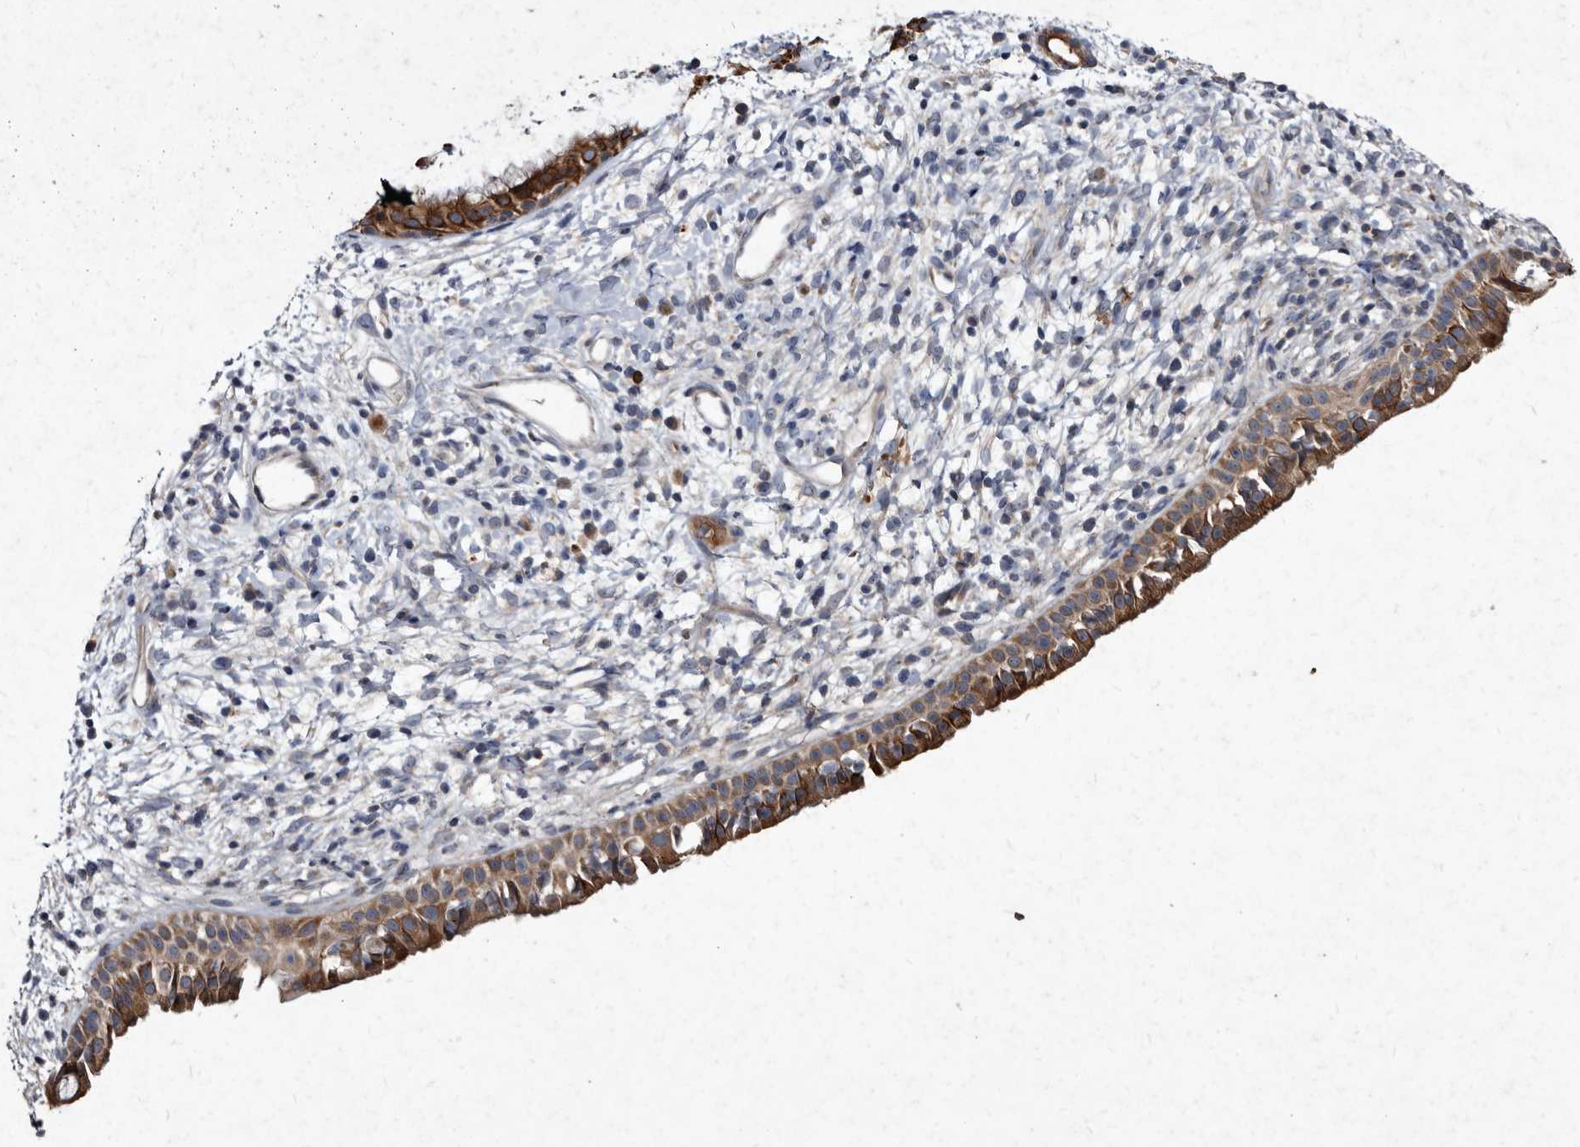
{"staining": {"intensity": "strong", "quantity": ">75%", "location": "cytoplasmic/membranous"}, "tissue": "nasopharynx", "cell_type": "Respiratory epithelial cells", "image_type": "normal", "snomed": [{"axis": "morphology", "description": "Normal tissue, NOS"}, {"axis": "topography", "description": "Nasopharynx"}], "caption": "Brown immunohistochemical staining in benign human nasopharynx exhibits strong cytoplasmic/membranous expression in approximately >75% of respiratory epithelial cells. The protein of interest is shown in brown color, while the nuclei are stained blue.", "gene": "YPEL1", "patient": {"sex": "male", "age": 22}}